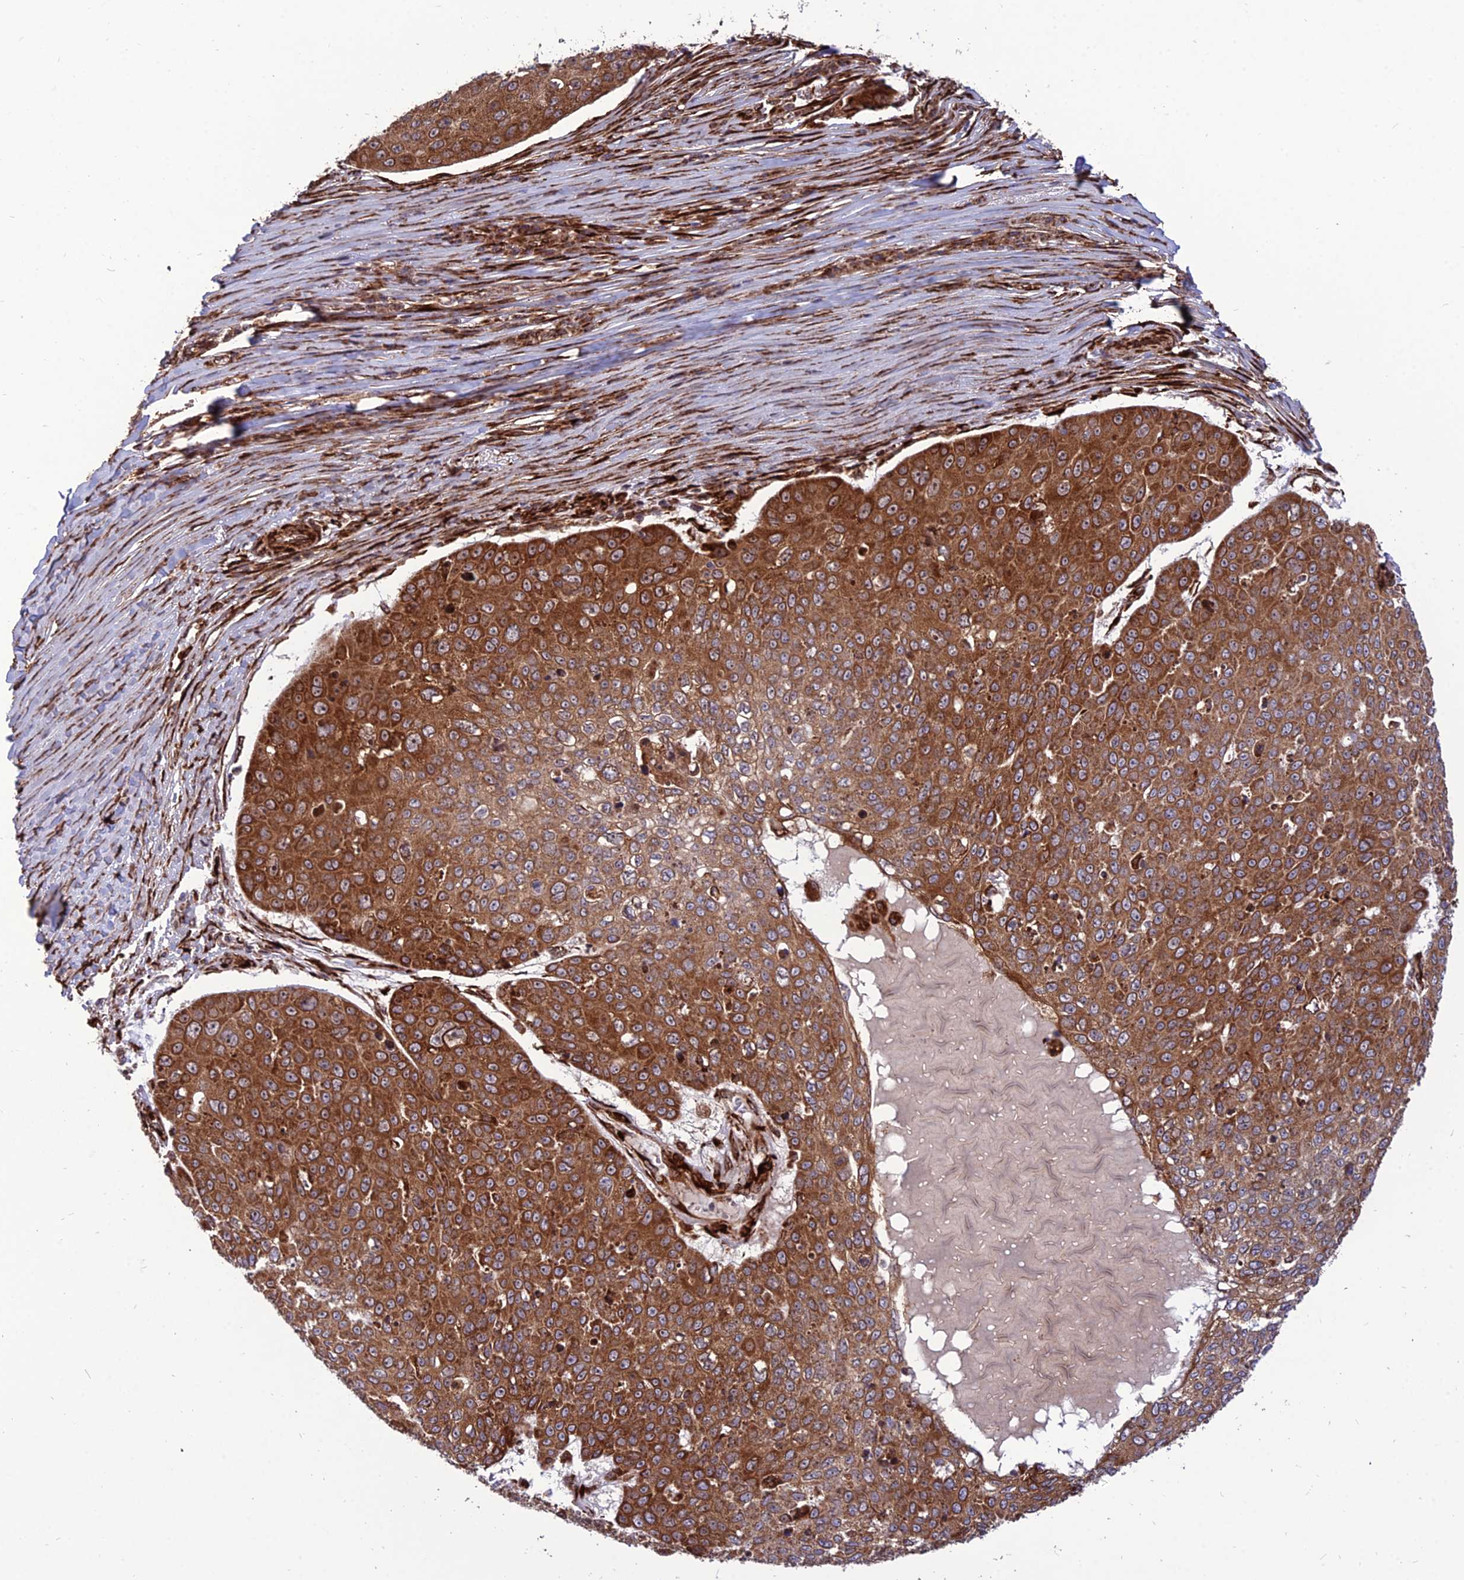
{"staining": {"intensity": "strong", "quantity": ">75%", "location": "cytoplasmic/membranous,nuclear"}, "tissue": "skin cancer", "cell_type": "Tumor cells", "image_type": "cancer", "snomed": [{"axis": "morphology", "description": "Squamous cell carcinoma, NOS"}, {"axis": "topography", "description": "Skin"}], "caption": "This histopathology image demonstrates immunohistochemistry (IHC) staining of human skin squamous cell carcinoma, with high strong cytoplasmic/membranous and nuclear expression in about >75% of tumor cells.", "gene": "CRTAP", "patient": {"sex": "male", "age": 71}}